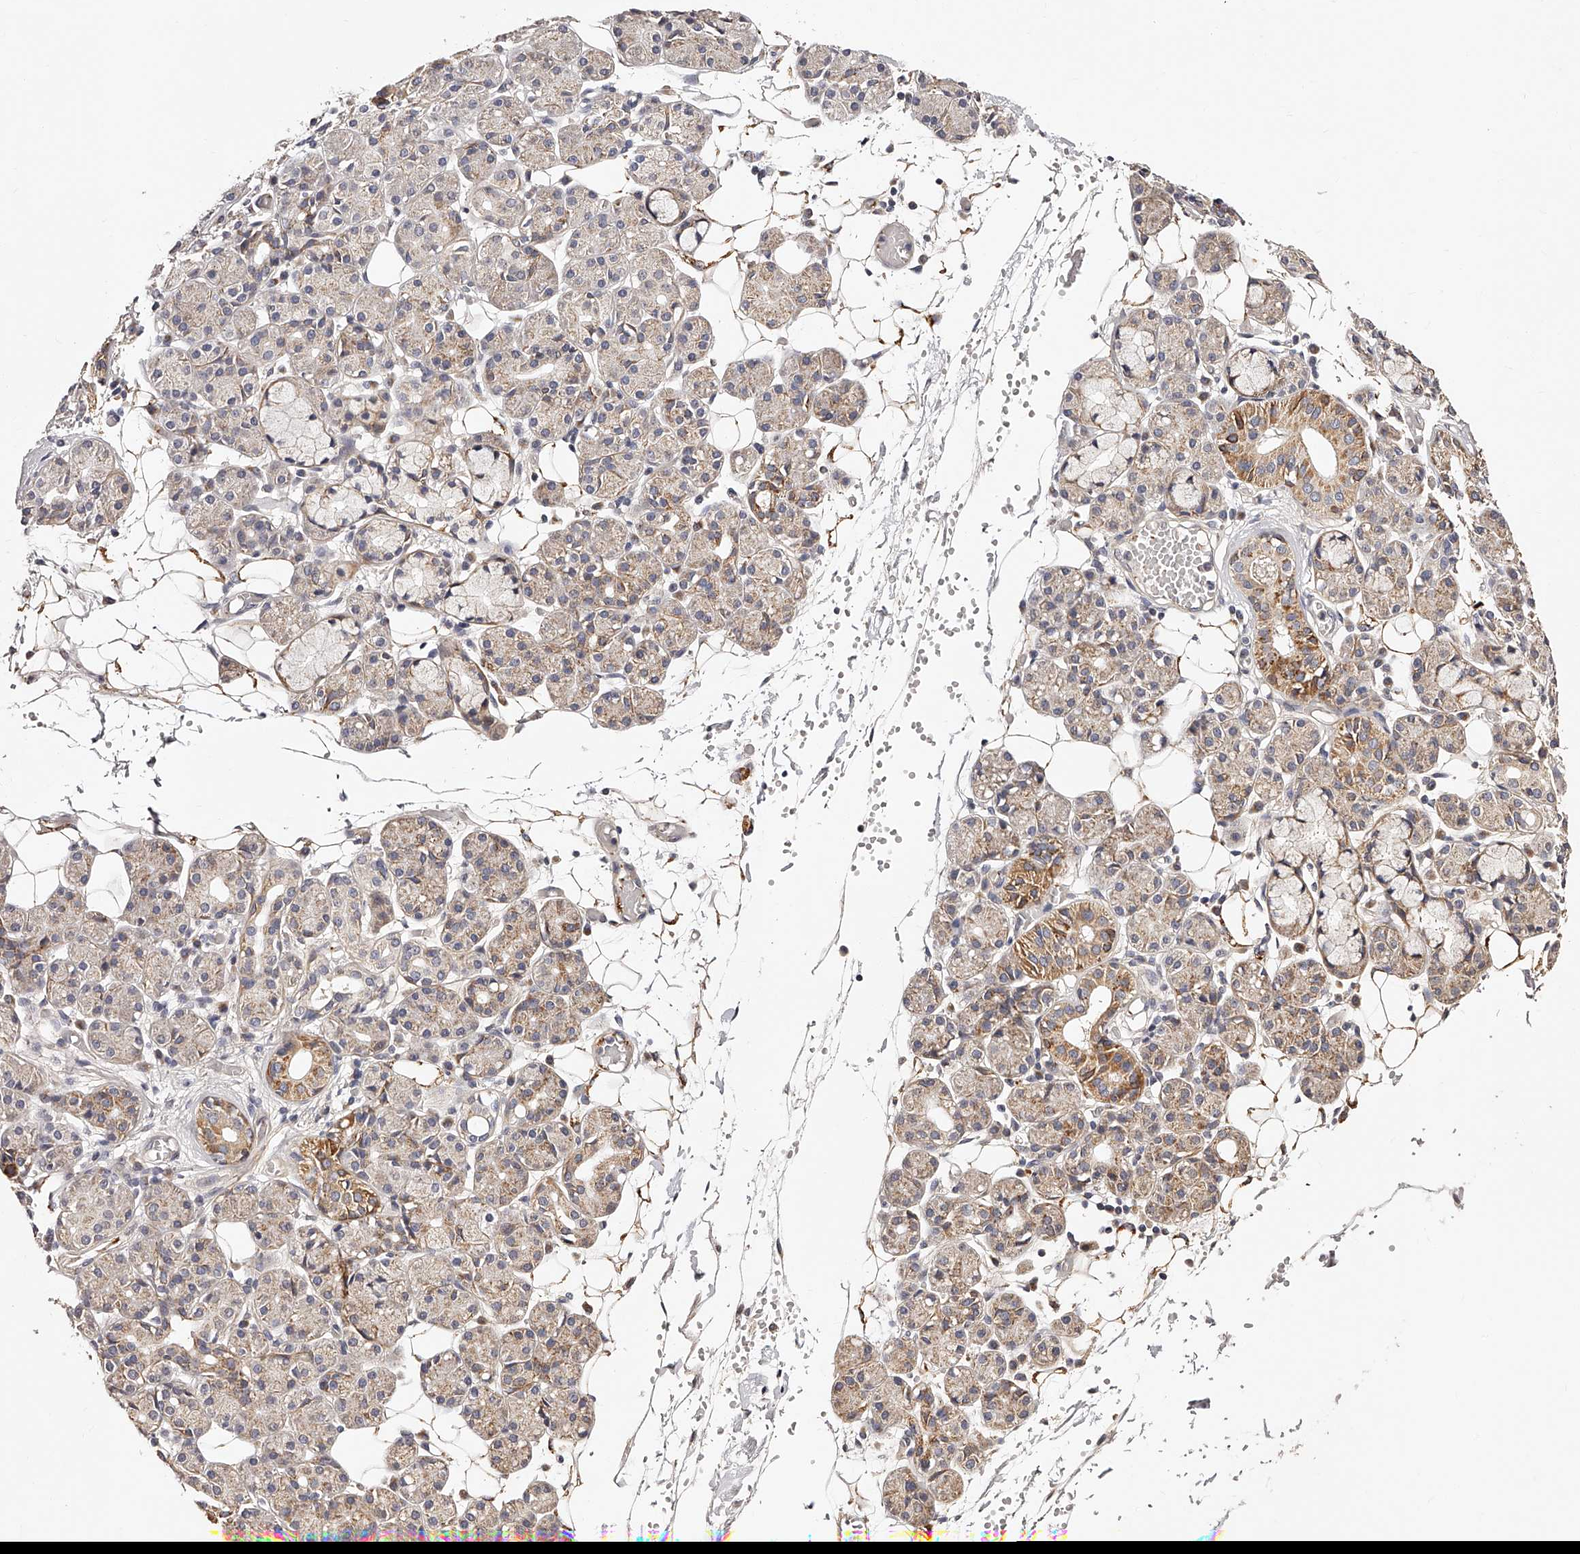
{"staining": {"intensity": "moderate", "quantity": "25%-75%", "location": "cytoplasmic/membranous"}, "tissue": "salivary gland", "cell_type": "Glandular cells", "image_type": "normal", "snomed": [{"axis": "morphology", "description": "Normal tissue, NOS"}, {"axis": "topography", "description": "Salivary gland"}], "caption": "This histopathology image exhibits immunohistochemistry staining of normal salivary gland, with medium moderate cytoplasmic/membranous staining in approximately 25%-75% of glandular cells.", "gene": "ZNF502", "patient": {"sex": "male", "age": 63}}